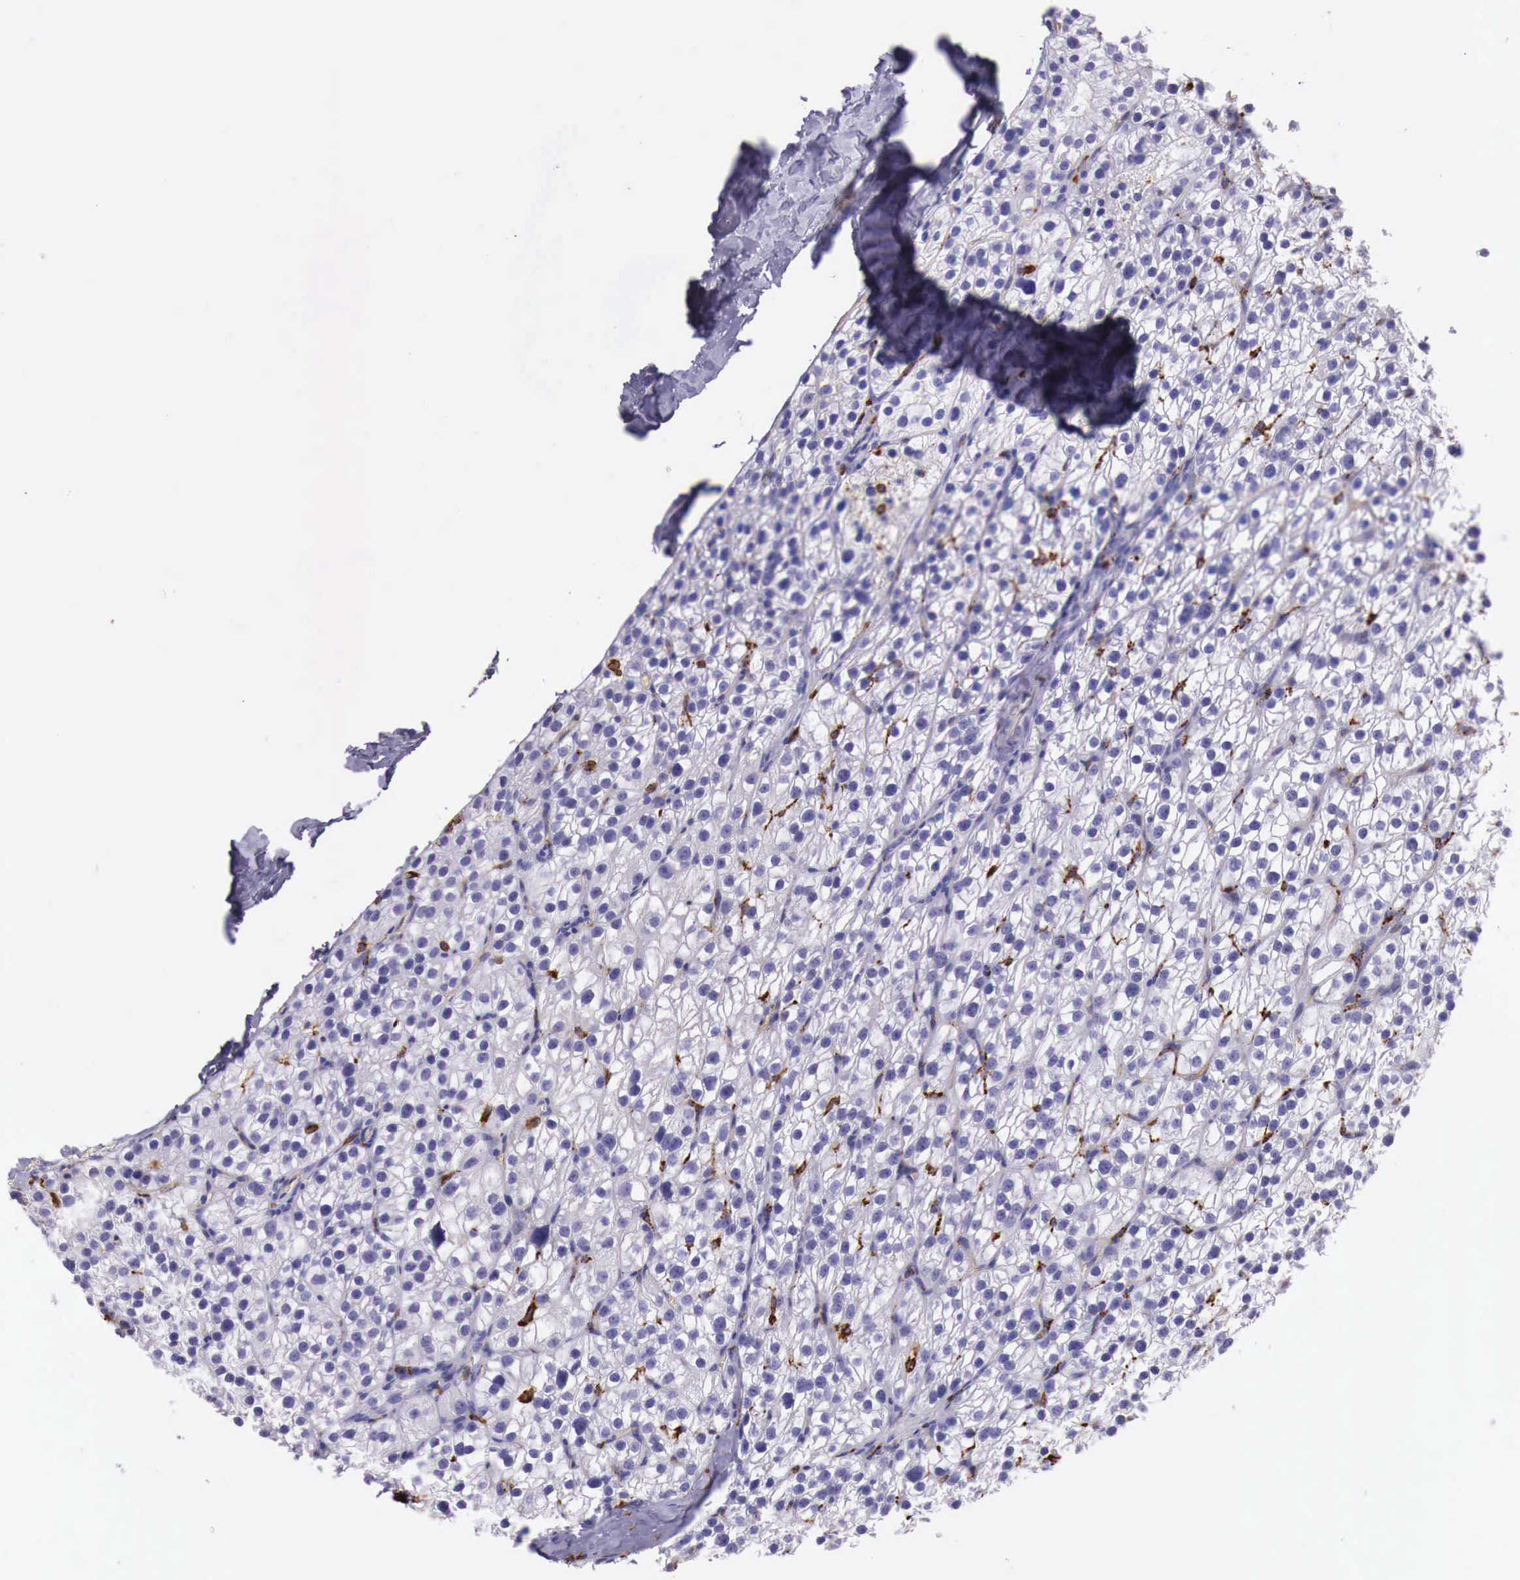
{"staining": {"intensity": "negative", "quantity": "none", "location": "none"}, "tissue": "parathyroid gland", "cell_type": "Glandular cells", "image_type": "normal", "snomed": [{"axis": "morphology", "description": "Normal tissue, NOS"}, {"axis": "topography", "description": "Parathyroid gland"}], "caption": "Immunohistochemistry histopathology image of benign parathyroid gland: parathyroid gland stained with DAB (3,3'-diaminobenzidine) demonstrates no significant protein positivity in glandular cells. The staining was performed using DAB (3,3'-diaminobenzidine) to visualize the protein expression in brown, while the nuclei were stained in blue with hematoxylin (Magnification: 20x).", "gene": "MSR1", "patient": {"sex": "female", "age": 54}}